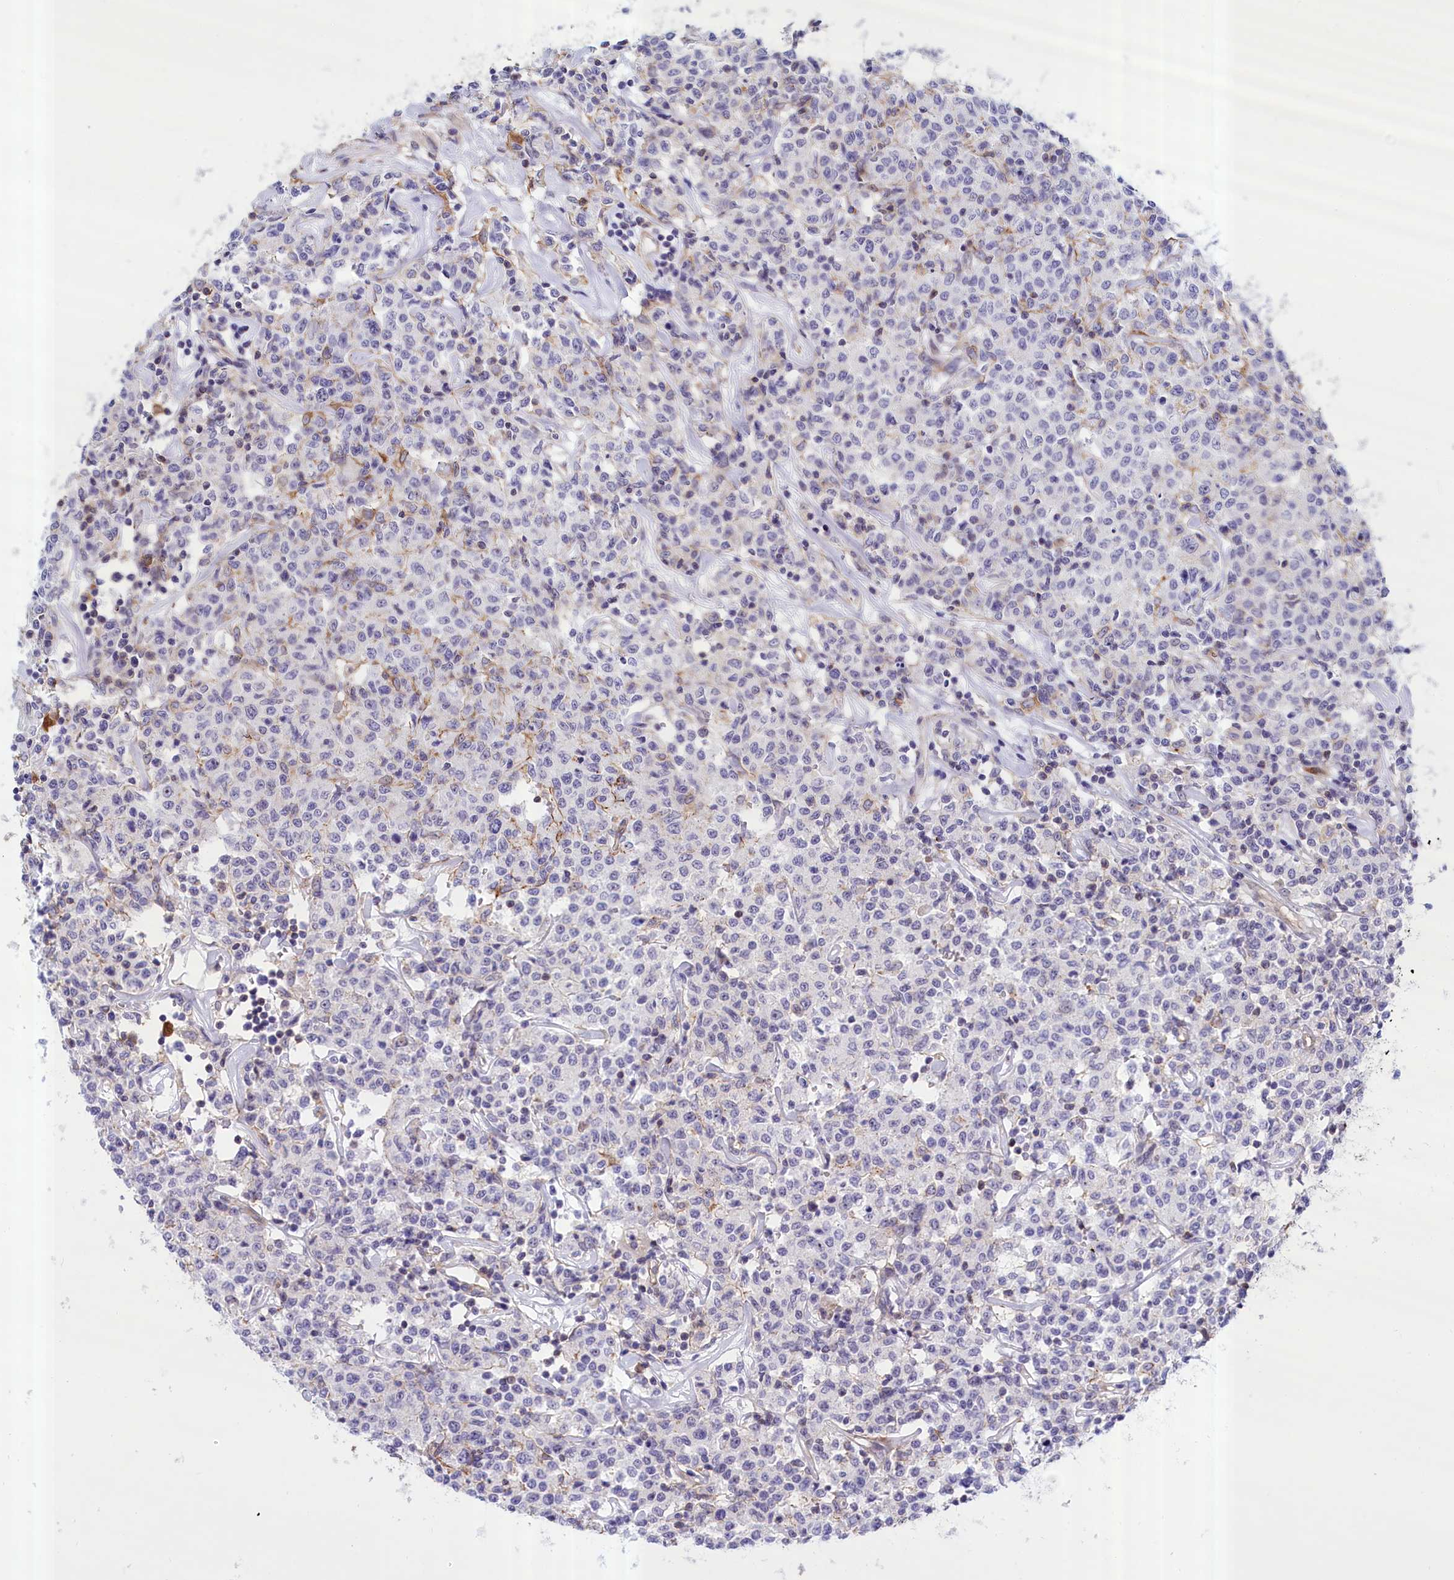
{"staining": {"intensity": "negative", "quantity": "none", "location": "none"}, "tissue": "lymphoma", "cell_type": "Tumor cells", "image_type": "cancer", "snomed": [{"axis": "morphology", "description": "Malignant lymphoma, non-Hodgkin's type, Low grade"}, {"axis": "topography", "description": "Small intestine"}], "caption": "A photomicrograph of lymphoma stained for a protein shows no brown staining in tumor cells.", "gene": "ABCC12", "patient": {"sex": "female", "age": 59}}